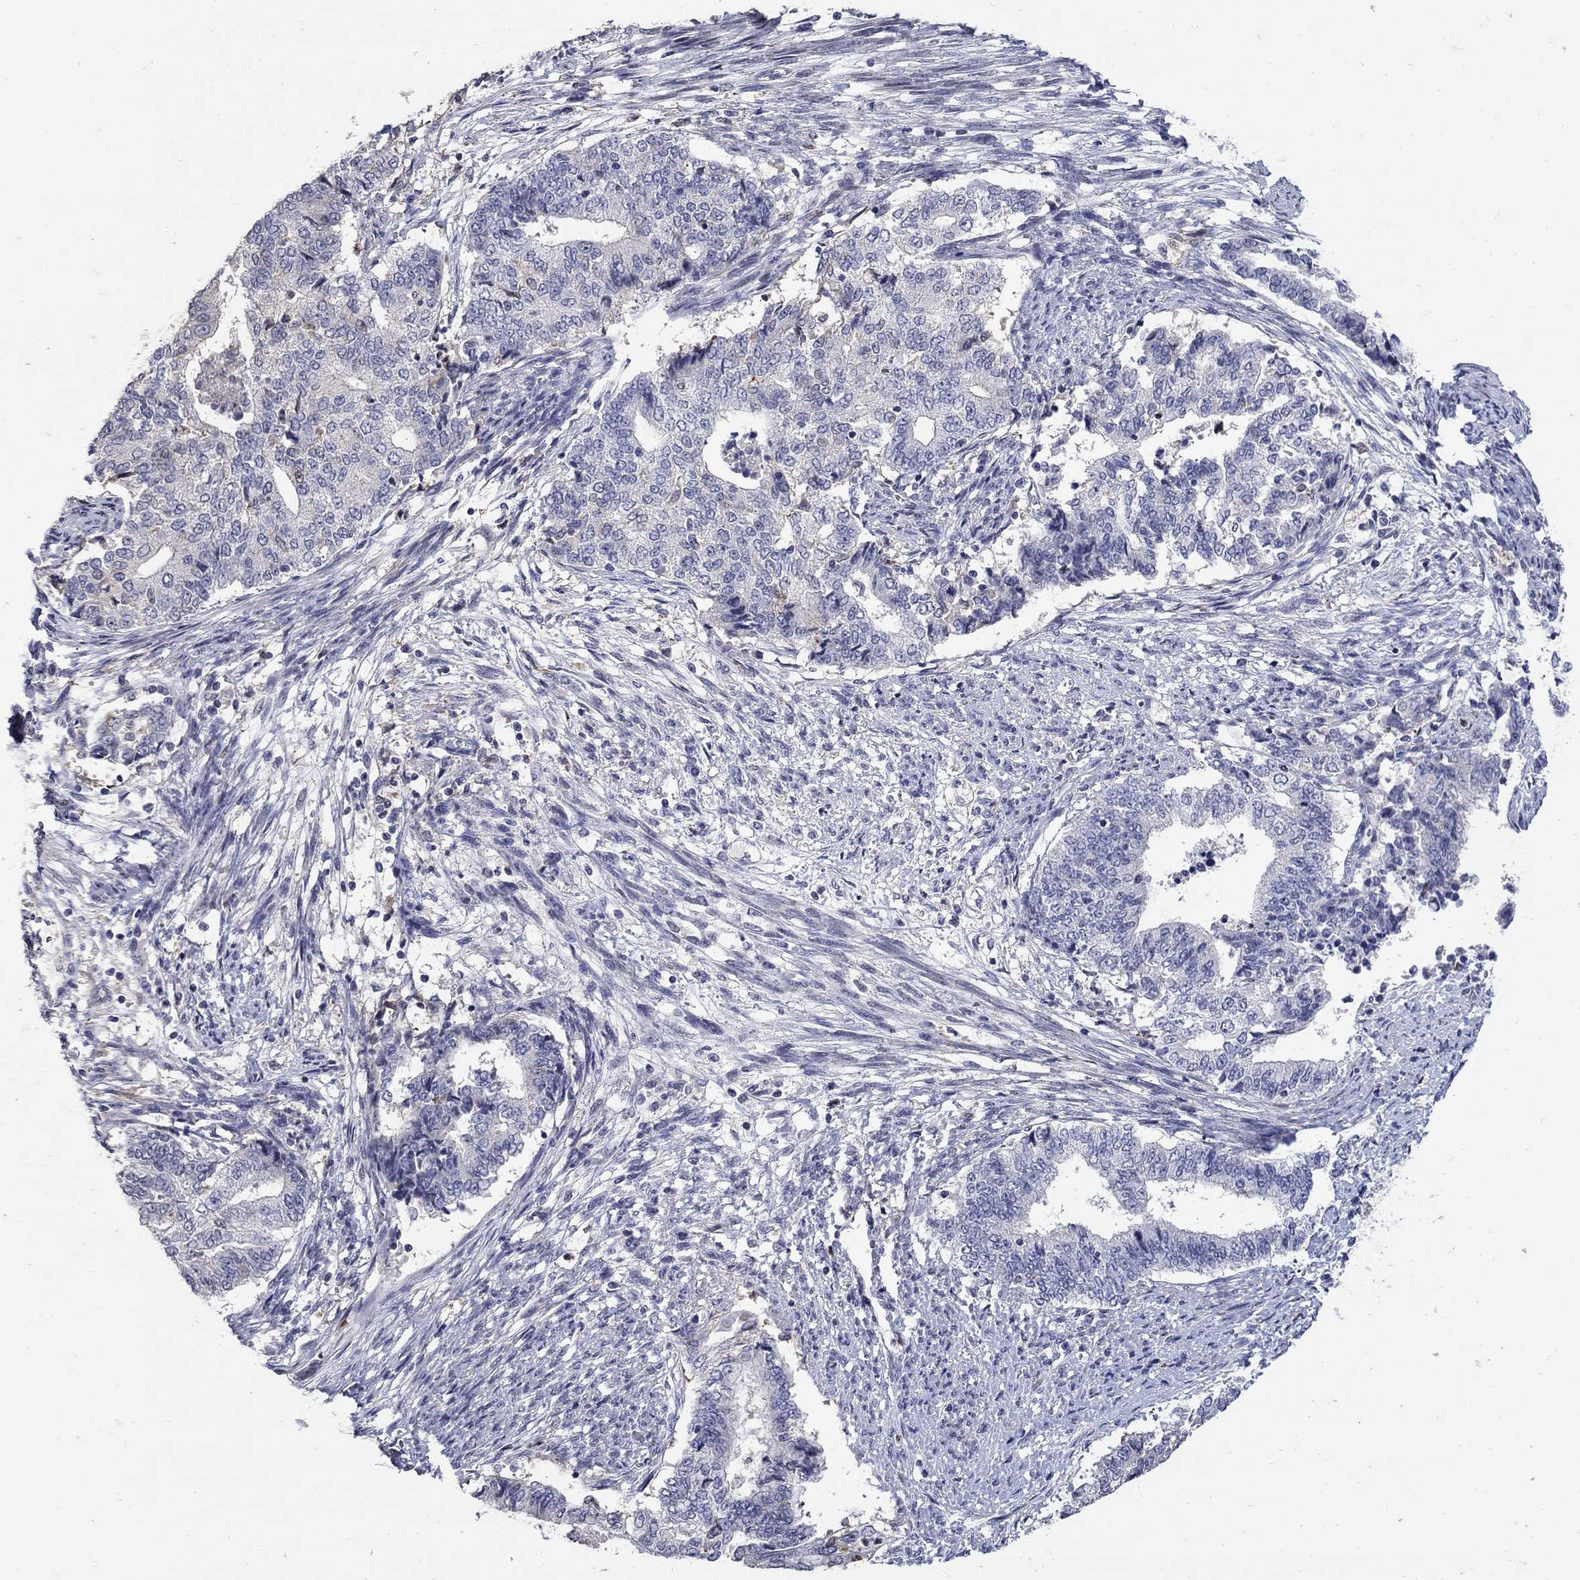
{"staining": {"intensity": "negative", "quantity": "none", "location": "none"}, "tissue": "endometrial cancer", "cell_type": "Tumor cells", "image_type": "cancer", "snomed": [{"axis": "morphology", "description": "Adenocarcinoma, NOS"}, {"axis": "topography", "description": "Endometrium"}], "caption": "Tumor cells show no significant protein expression in endometrial cancer (adenocarcinoma).", "gene": "CETN1", "patient": {"sex": "female", "age": 65}}